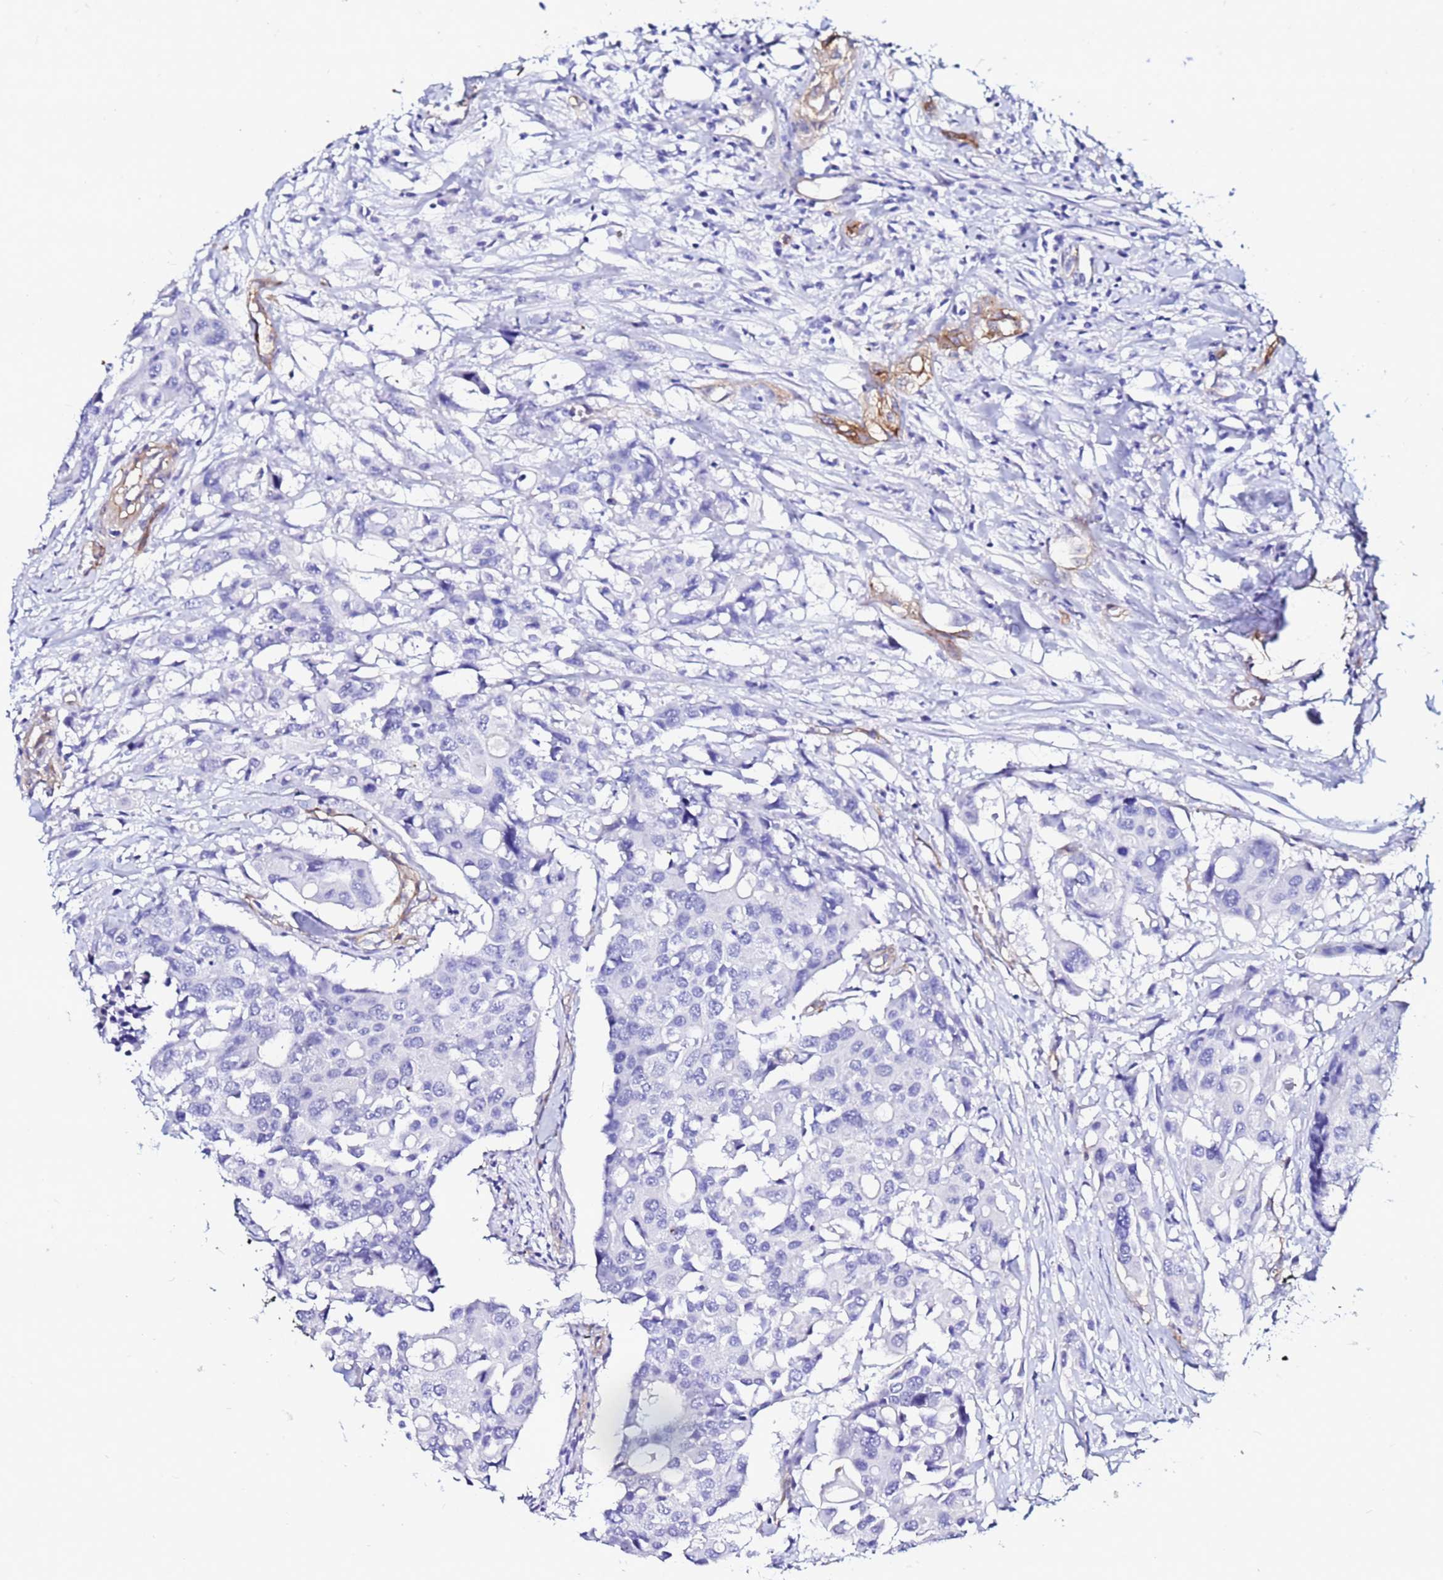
{"staining": {"intensity": "negative", "quantity": "none", "location": "none"}, "tissue": "colorectal cancer", "cell_type": "Tumor cells", "image_type": "cancer", "snomed": [{"axis": "morphology", "description": "Adenocarcinoma, NOS"}, {"axis": "topography", "description": "Colon"}], "caption": "Colorectal adenocarcinoma was stained to show a protein in brown. There is no significant expression in tumor cells.", "gene": "DEFB104A", "patient": {"sex": "male", "age": 77}}